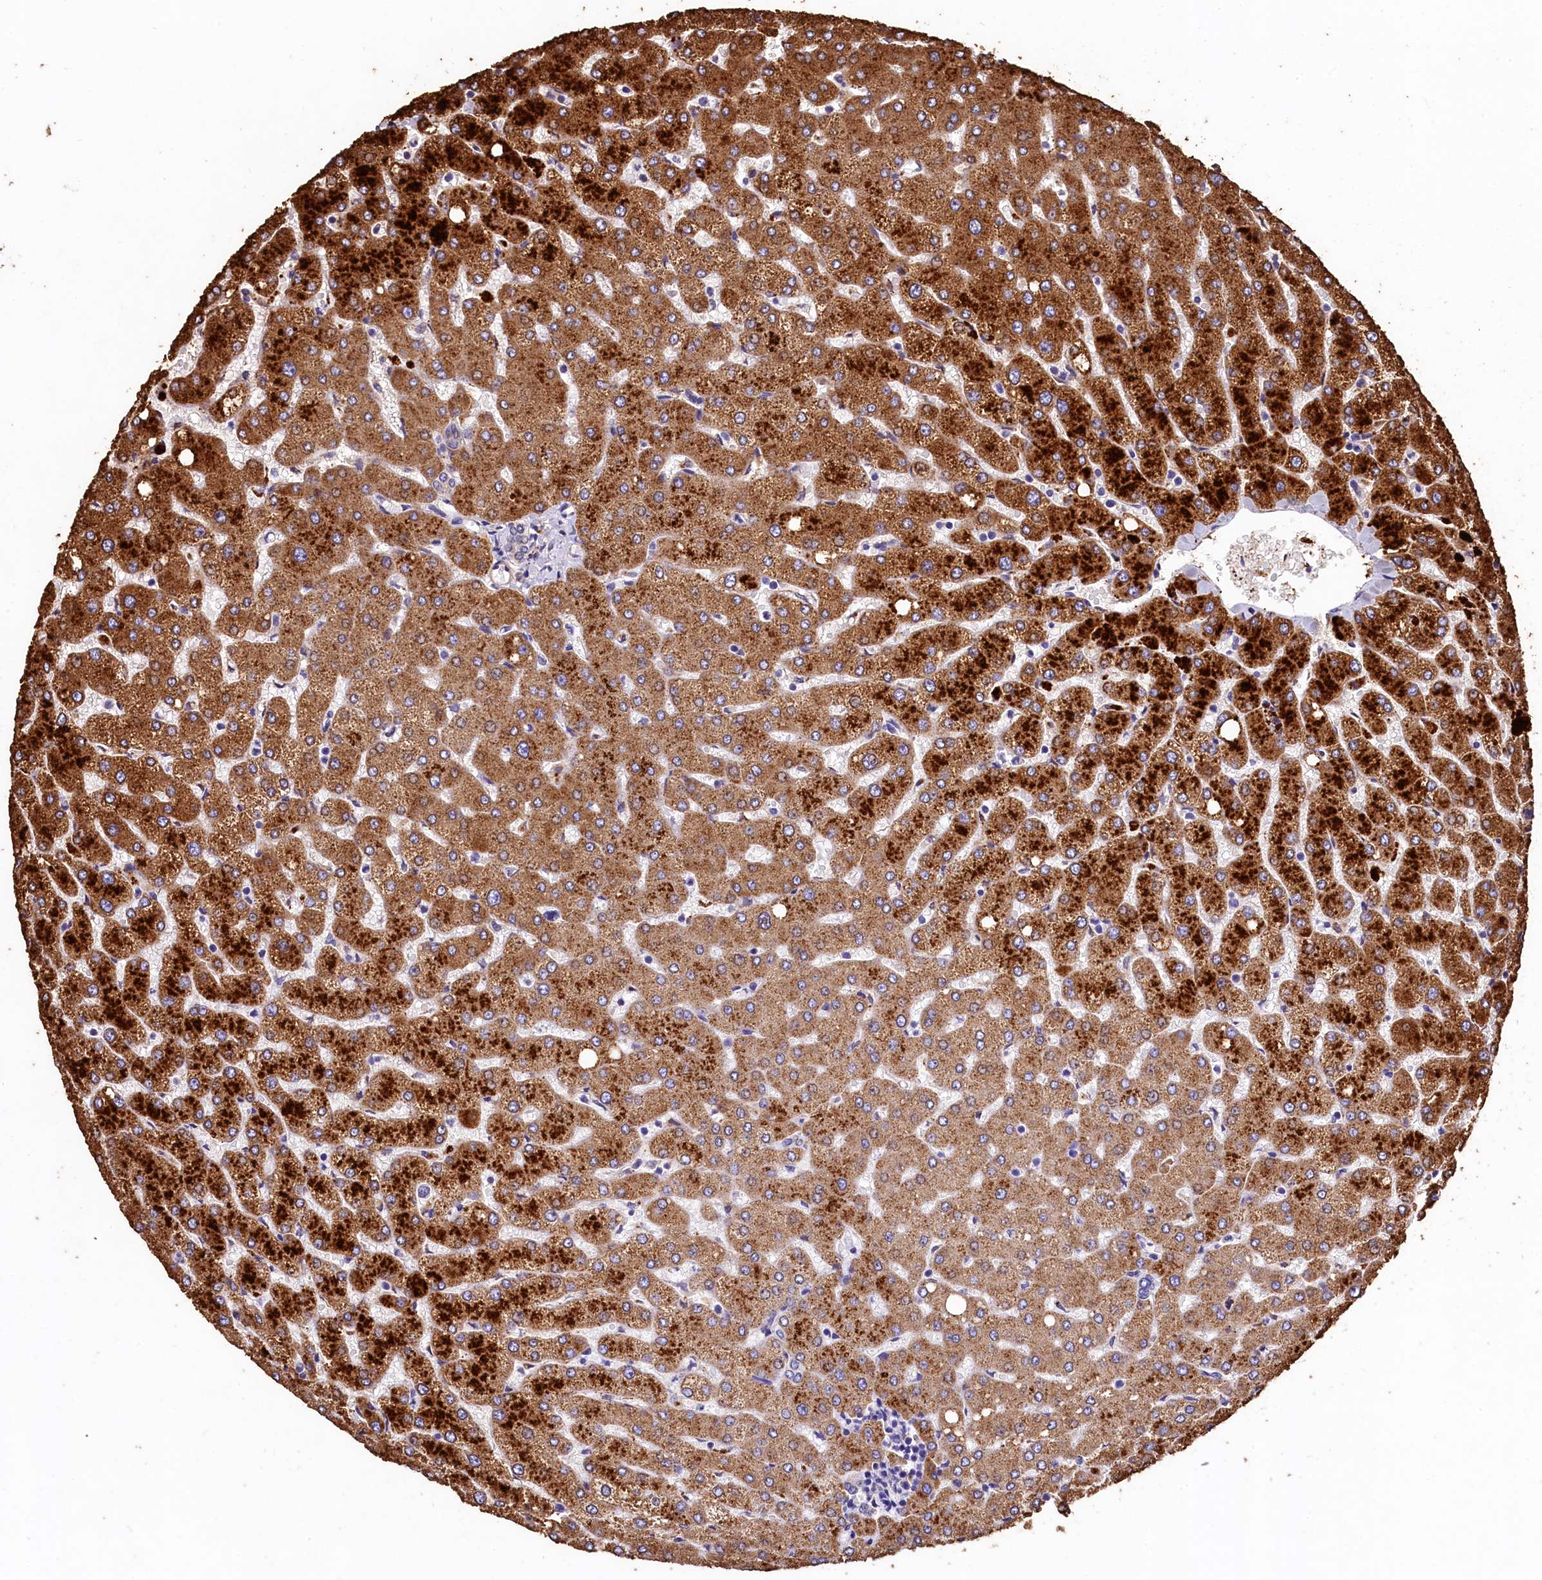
{"staining": {"intensity": "weak", "quantity": "<25%", "location": "cytoplasmic/membranous"}, "tissue": "liver", "cell_type": "Cholangiocytes", "image_type": "normal", "snomed": [{"axis": "morphology", "description": "Normal tissue, NOS"}, {"axis": "topography", "description": "Liver"}], "caption": "This is a image of immunohistochemistry staining of benign liver, which shows no staining in cholangiocytes. (DAB IHC with hematoxylin counter stain).", "gene": "LSM4", "patient": {"sex": "female", "age": 54}}